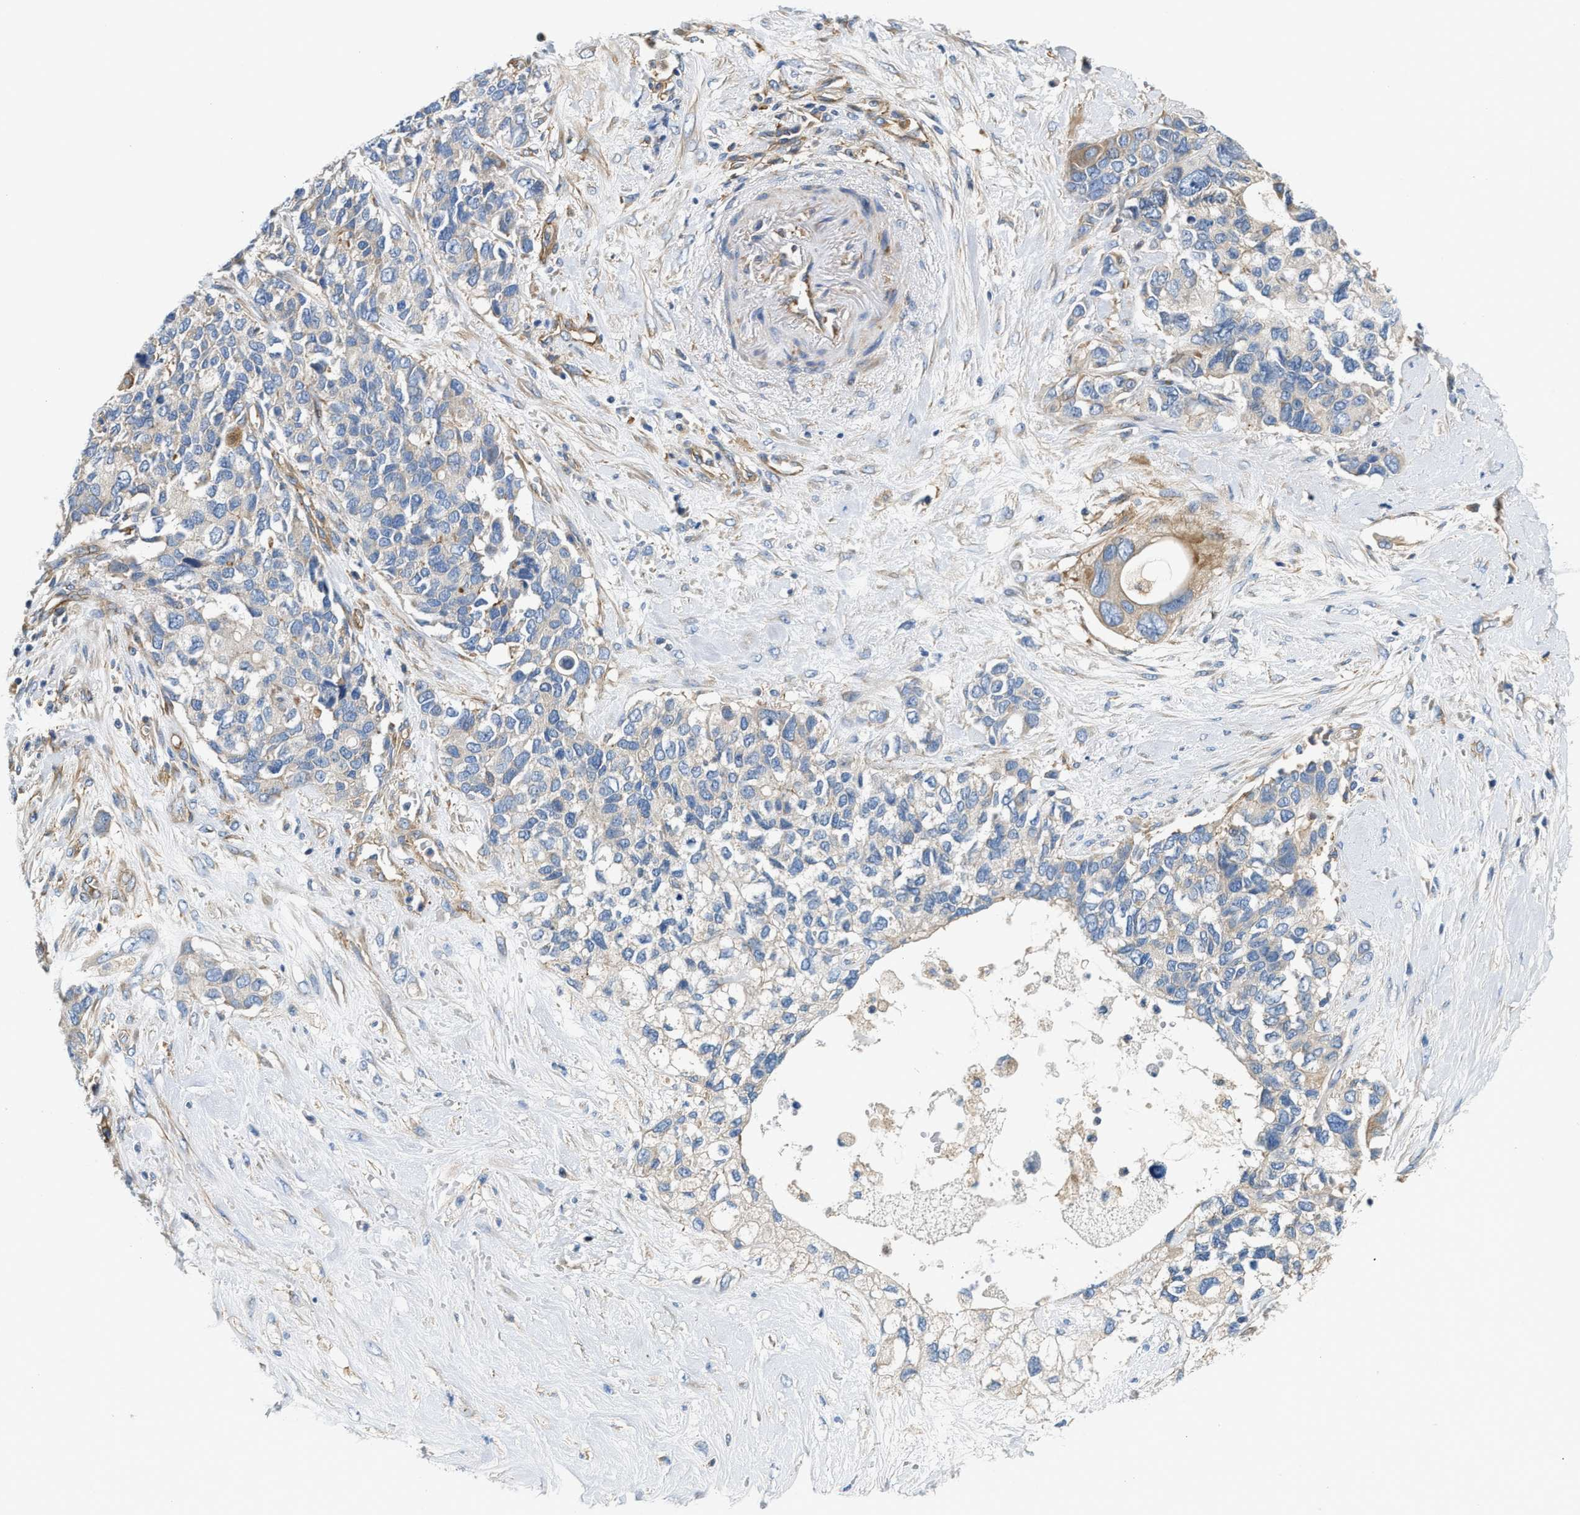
{"staining": {"intensity": "weak", "quantity": "<25%", "location": "cytoplasmic/membranous"}, "tissue": "pancreatic cancer", "cell_type": "Tumor cells", "image_type": "cancer", "snomed": [{"axis": "morphology", "description": "Adenocarcinoma, NOS"}, {"axis": "topography", "description": "Pancreas"}], "caption": "Tumor cells are negative for brown protein staining in pancreatic cancer.", "gene": "NSUN7", "patient": {"sex": "female", "age": 56}}